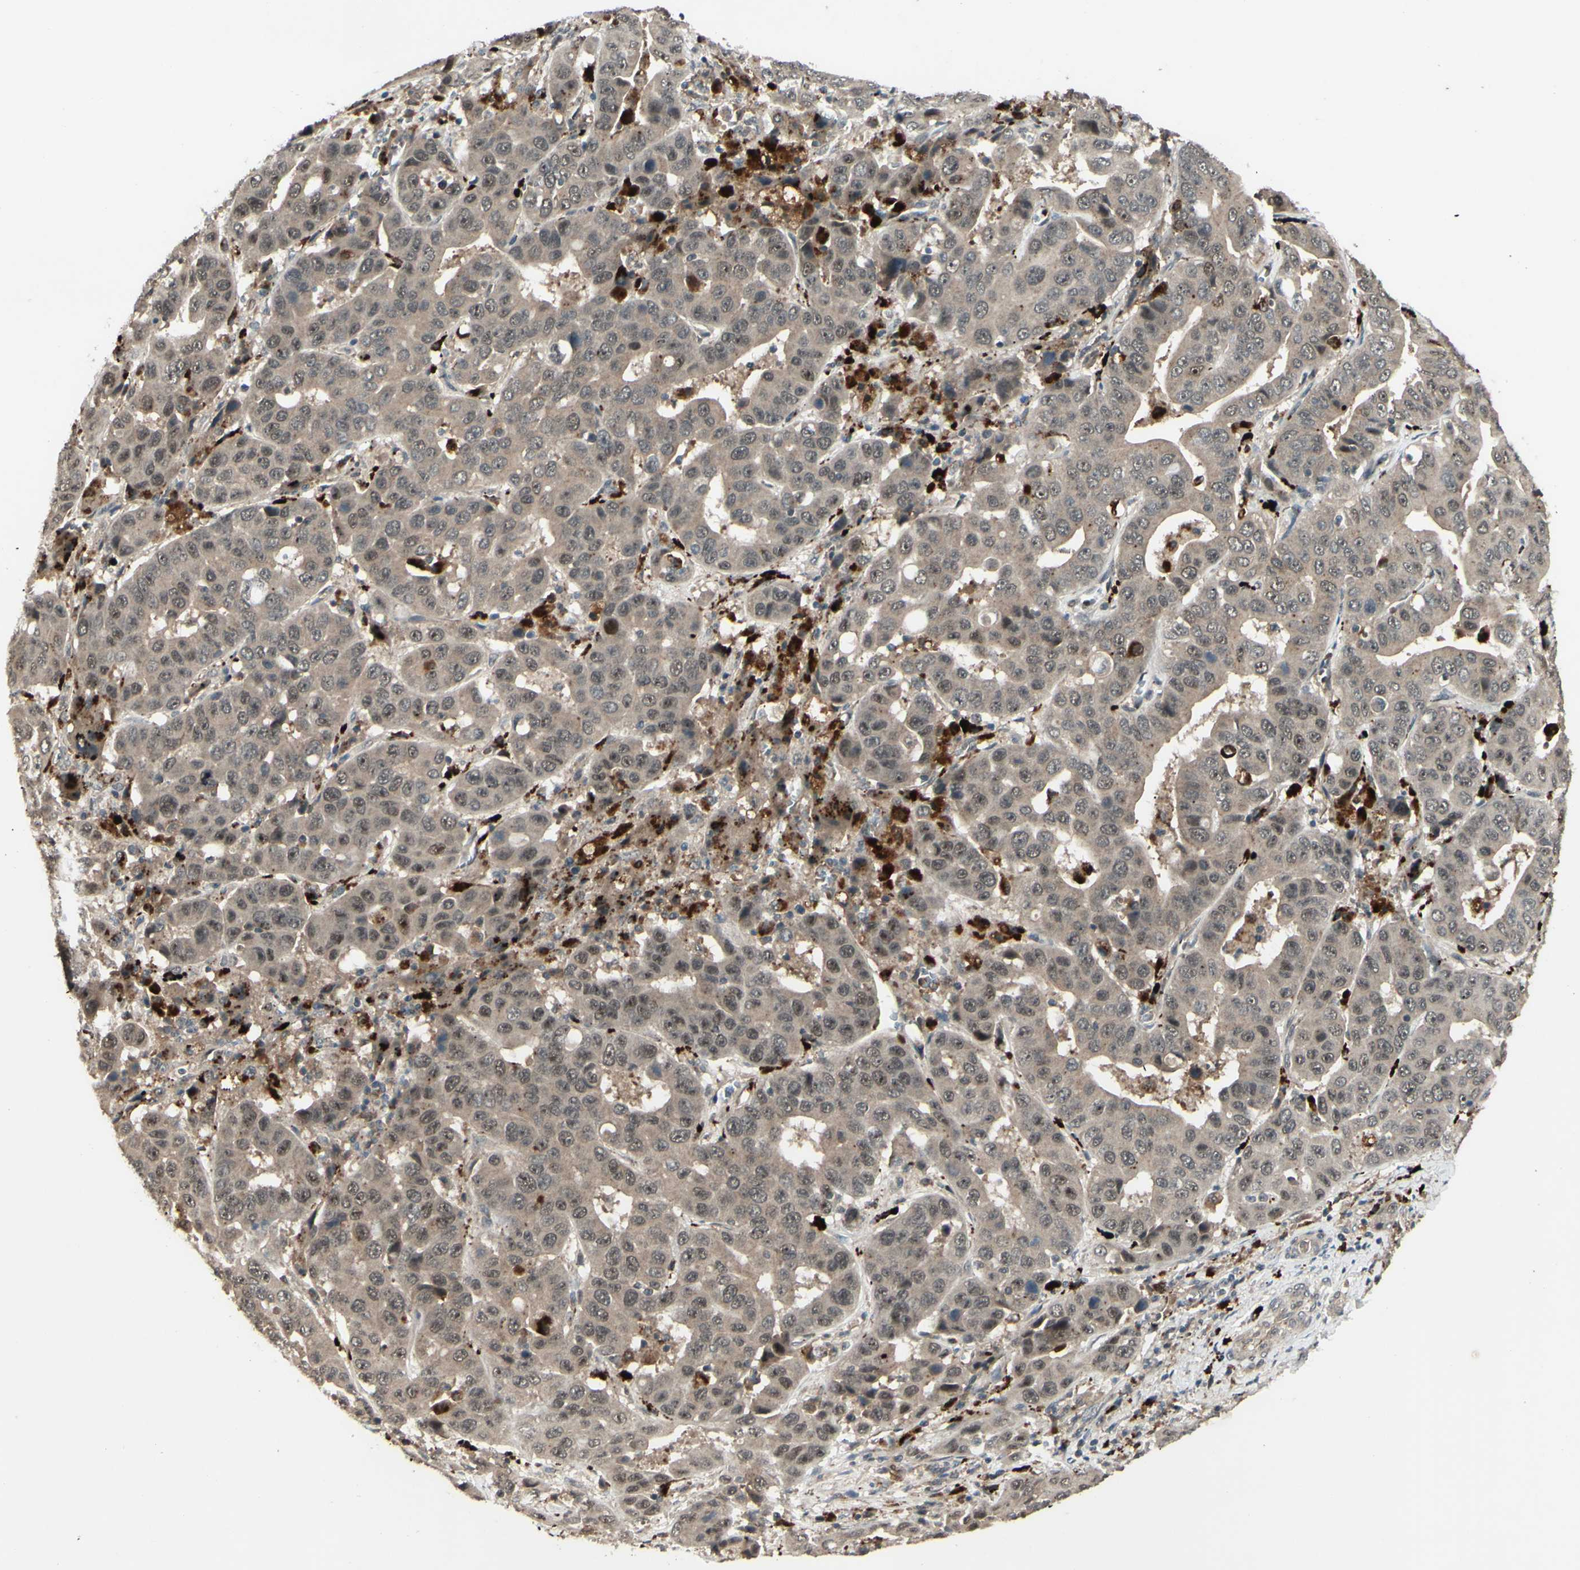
{"staining": {"intensity": "strong", "quantity": ">75%", "location": "cytoplasmic/membranous,nuclear"}, "tissue": "liver cancer", "cell_type": "Tumor cells", "image_type": "cancer", "snomed": [{"axis": "morphology", "description": "Cholangiocarcinoma"}, {"axis": "topography", "description": "Liver"}], "caption": "Protein staining shows strong cytoplasmic/membranous and nuclear positivity in about >75% of tumor cells in cholangiocarcinoma (liver). Using DAB (3,3'-diaminobenzidine) (brown) and hematoxylin (blue) stains, captured at high magnification using brightfield microscopy.", "gene": "MLF2", "patient": {"sex": "female", "age": 52}}